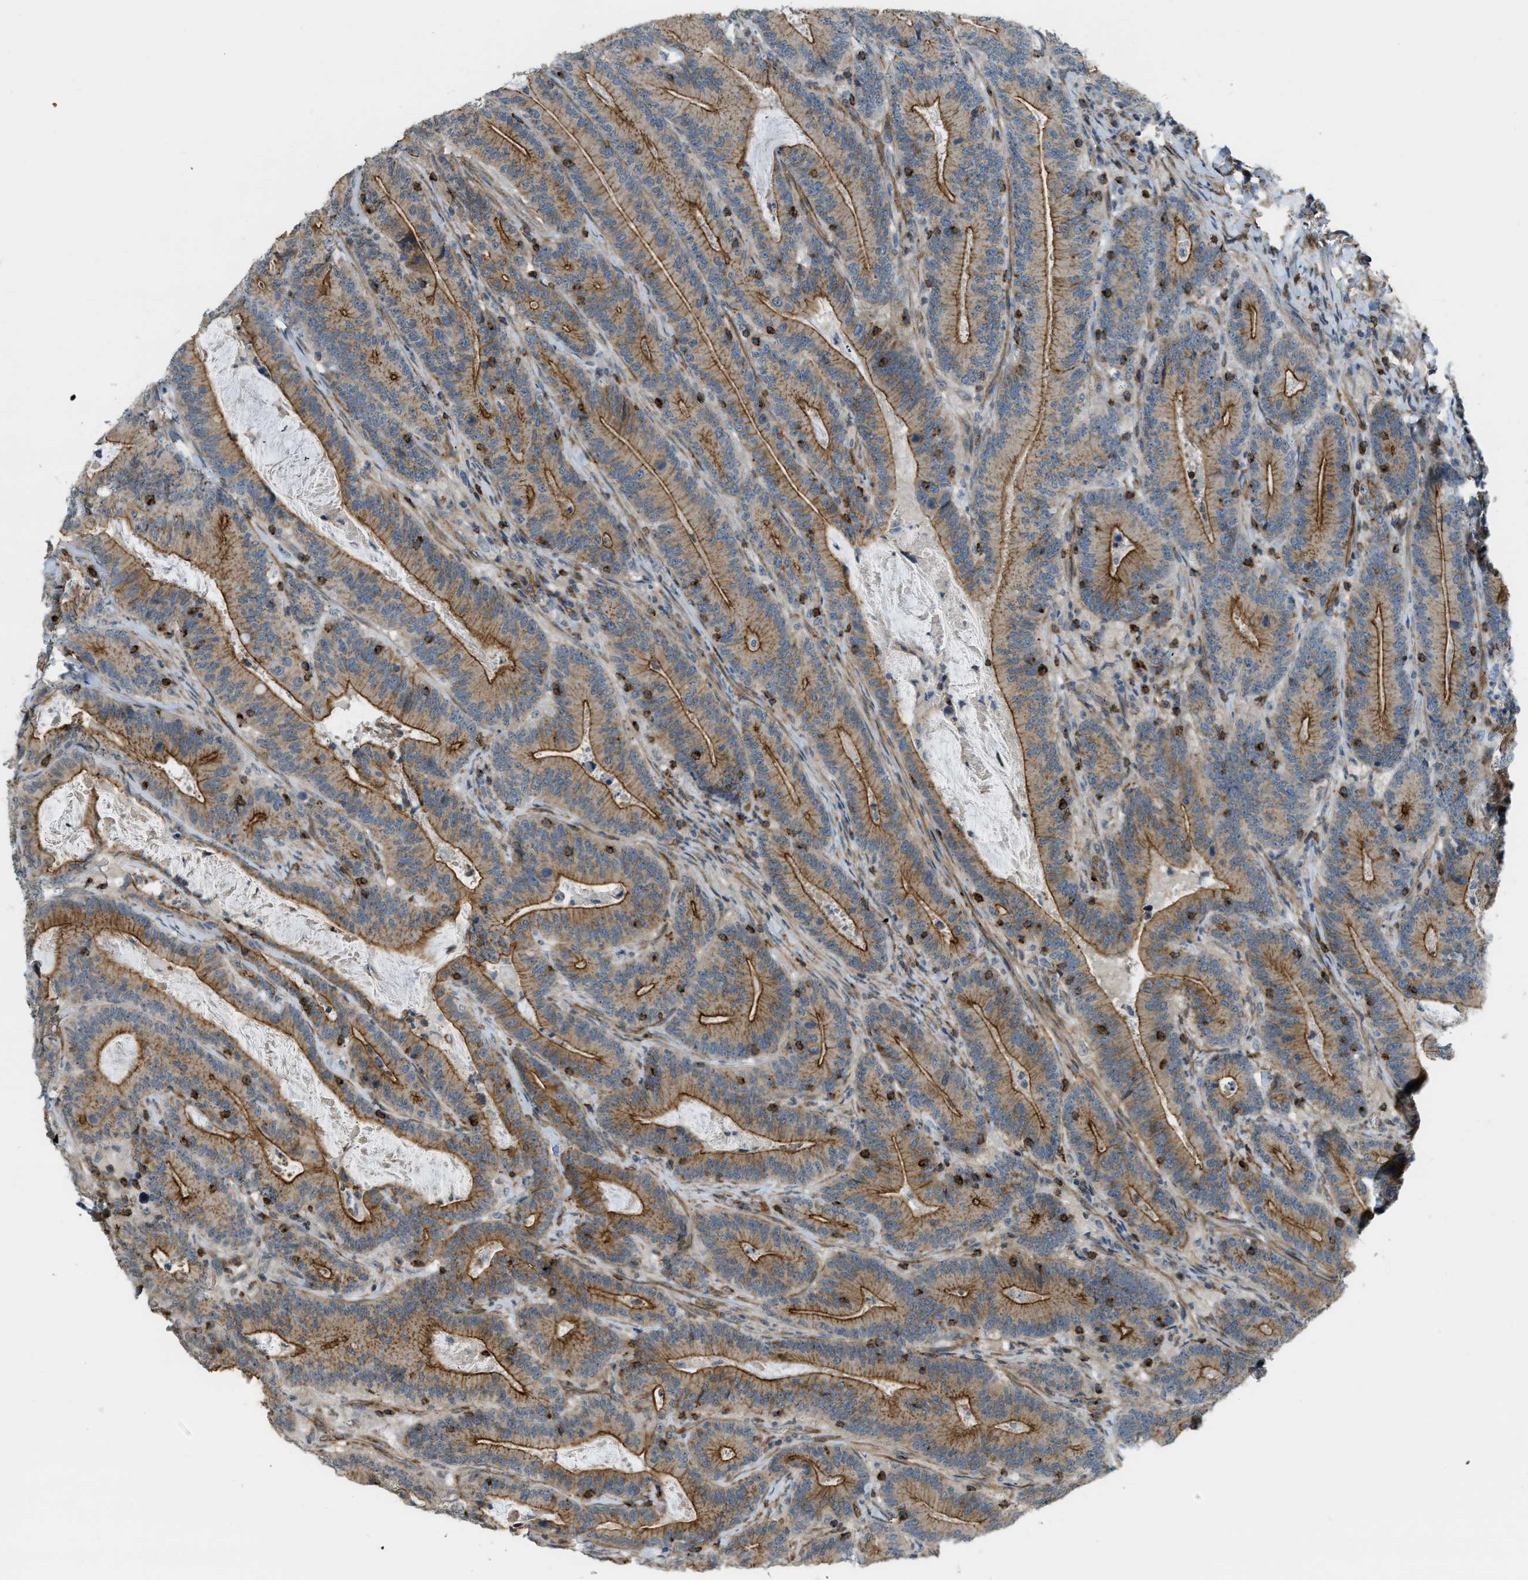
{"staining": {"intensity": "moderate", "quantity": ">75%", "location": "cytoplasmic/membranous"}, "tissue": "colorectal cancer", "cell_type": "Tumor cells", "image_type": "cancer", "snomed": [{"axis": "morphology", "description": "Adenocarcinoma, NOS"}, {"axis": "topography", "description": "Colon"}], "caption": "Protein expression analysis of colorectal cancer (adenocarcinoma) demonstrates moderate cytoplasmic/membranous staining in approximately >75% of tumor cells.", "gene": "KIAA1671", "patient": {"sex": "female", "age": 66}}